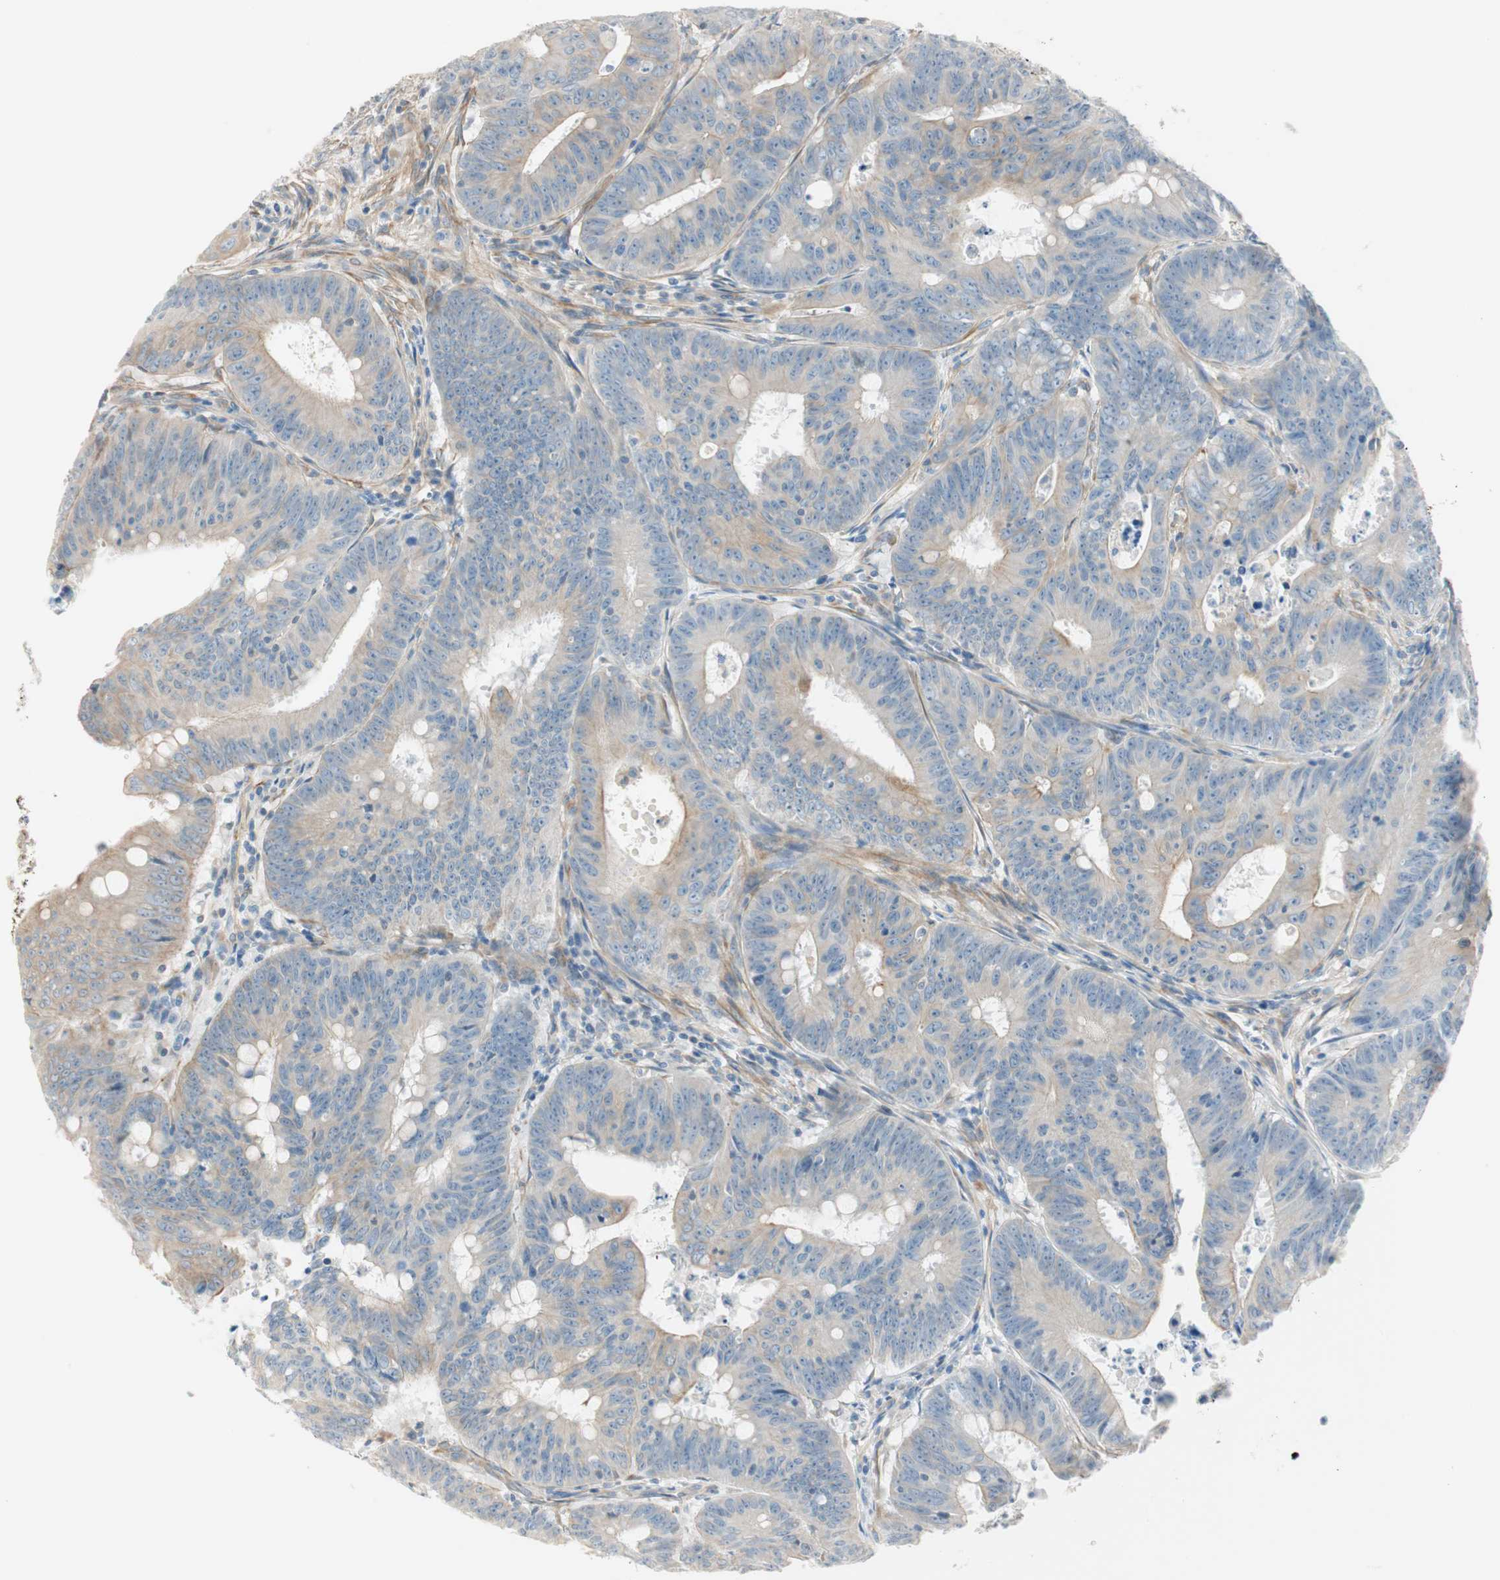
{"staining": {"intensity": "weak", "quantity": ">75%", "location": "cytoplasmic/membranous"}, "tissue": "colorectal cancer", "cell_type": "Tumor cells", "image_type": "cancer", "snomed": [{"axis": "morphology", "description": "Adenocarcinoma, NOS"}, {"axis": "topography", "description": "Colon"}], "caption": "DAB (3,3'-diaminobenzidine) immunohistochemical staining of adenocarcinoma (colorectal) demonstrates weak cytoplasmic/membranous protein expression in approximately >75% of tumor cells. The staining is performed using DAB (3,3'-diaminobenzidine) brown chromogen to label protein expression. The nuclei are counter-stained blue using hematoxylin.", "gene": "CDK3", "patient": {"sex": "male", "age": 45}}